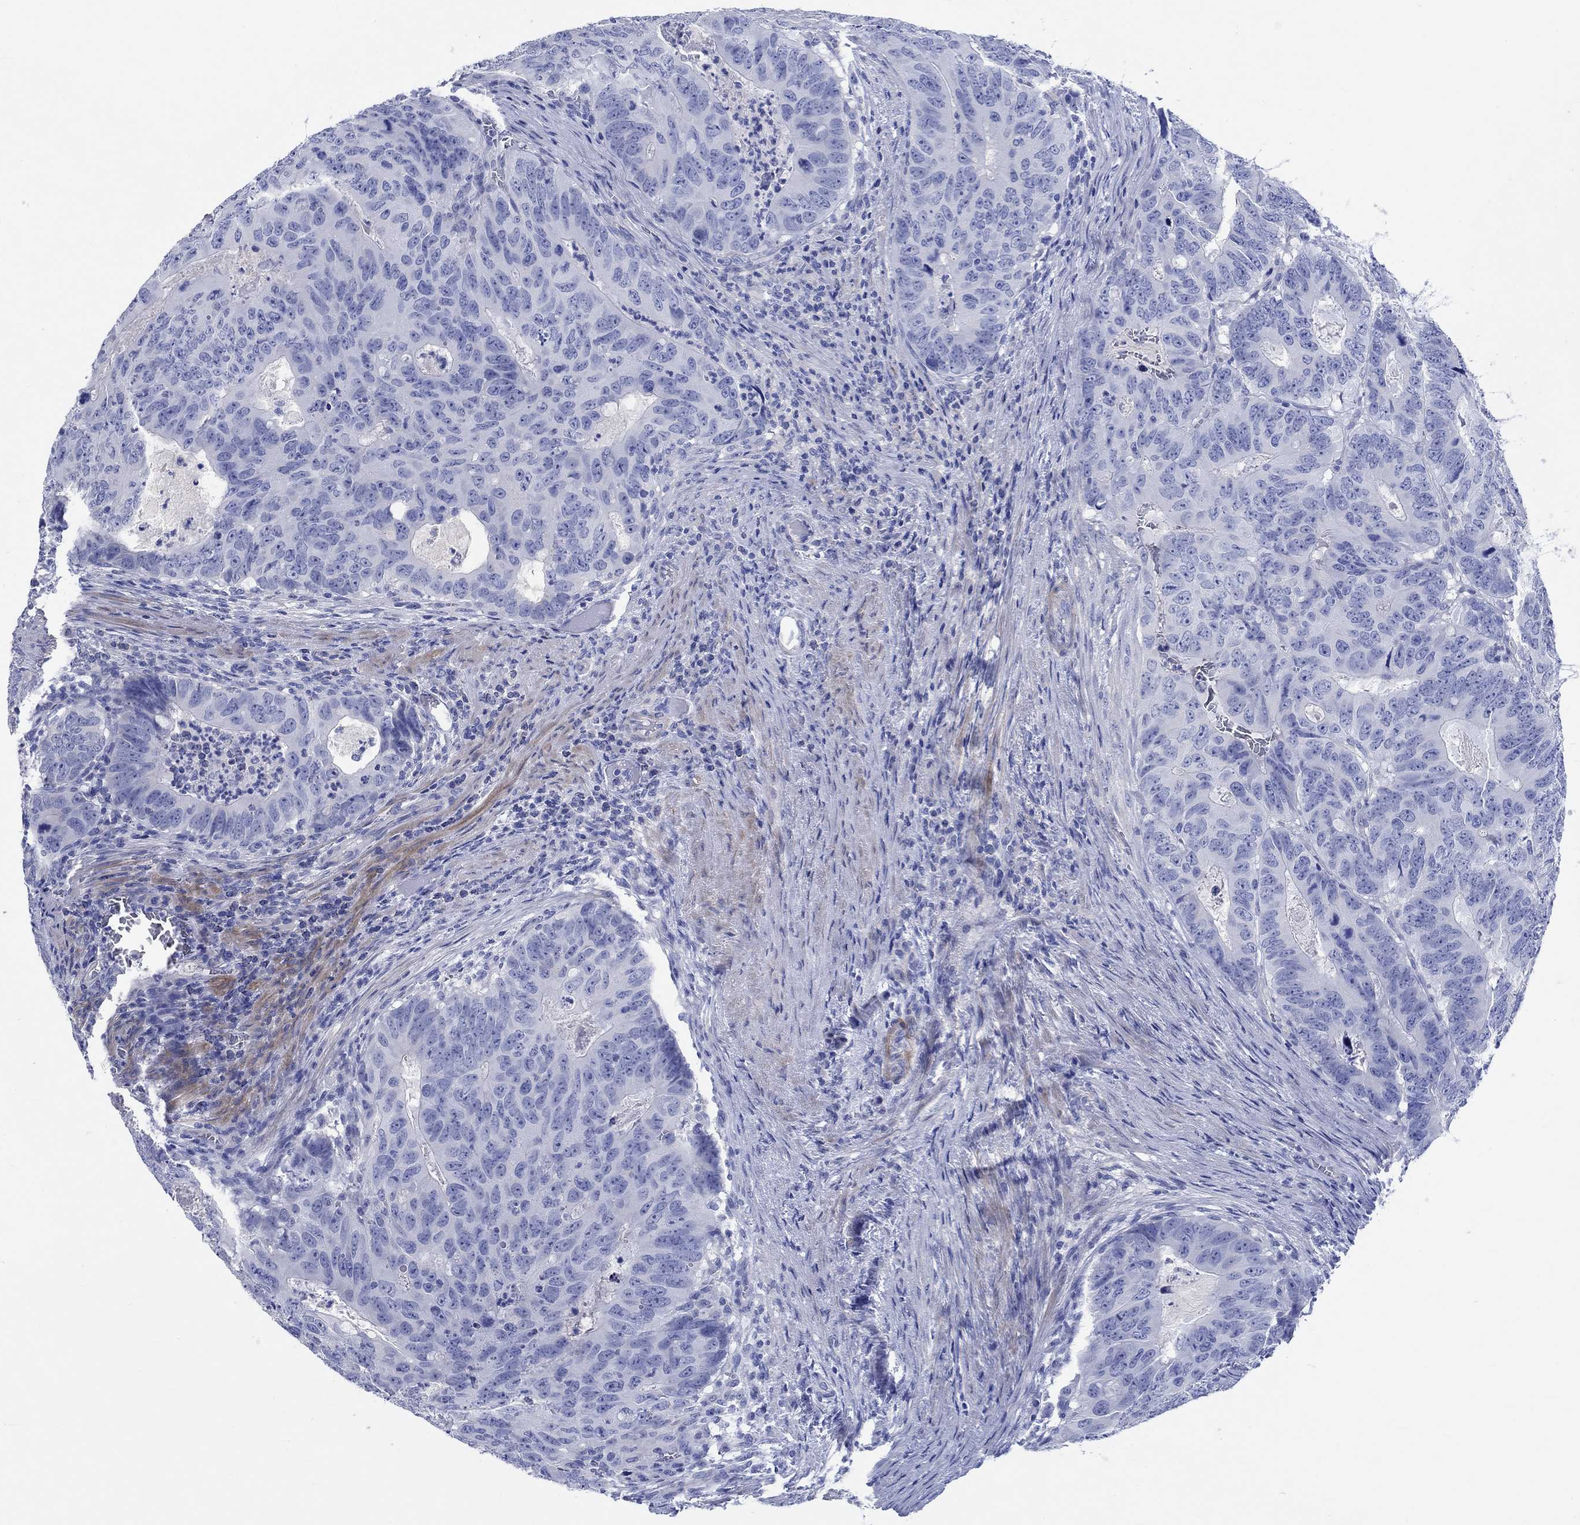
{"staining": {"intensity": "negative", "quantity": "none", "location": "none"}, "tissue": "colorectal cancer", "cell_type": "Tumor cells", "image_type": "cancer", "snomed": [{"axis": "morphology", "description": "Adenocarcinoma, NOS"}, {"axis": "topography", "description": "Colon"}], "caption": "This is an immunohistochemistry image of colorectal cancer (adenocarcinoma). There is no staining in tumor cells.", "gene": "SHISA4", "patient": {"sex": "male", "age": 79}}